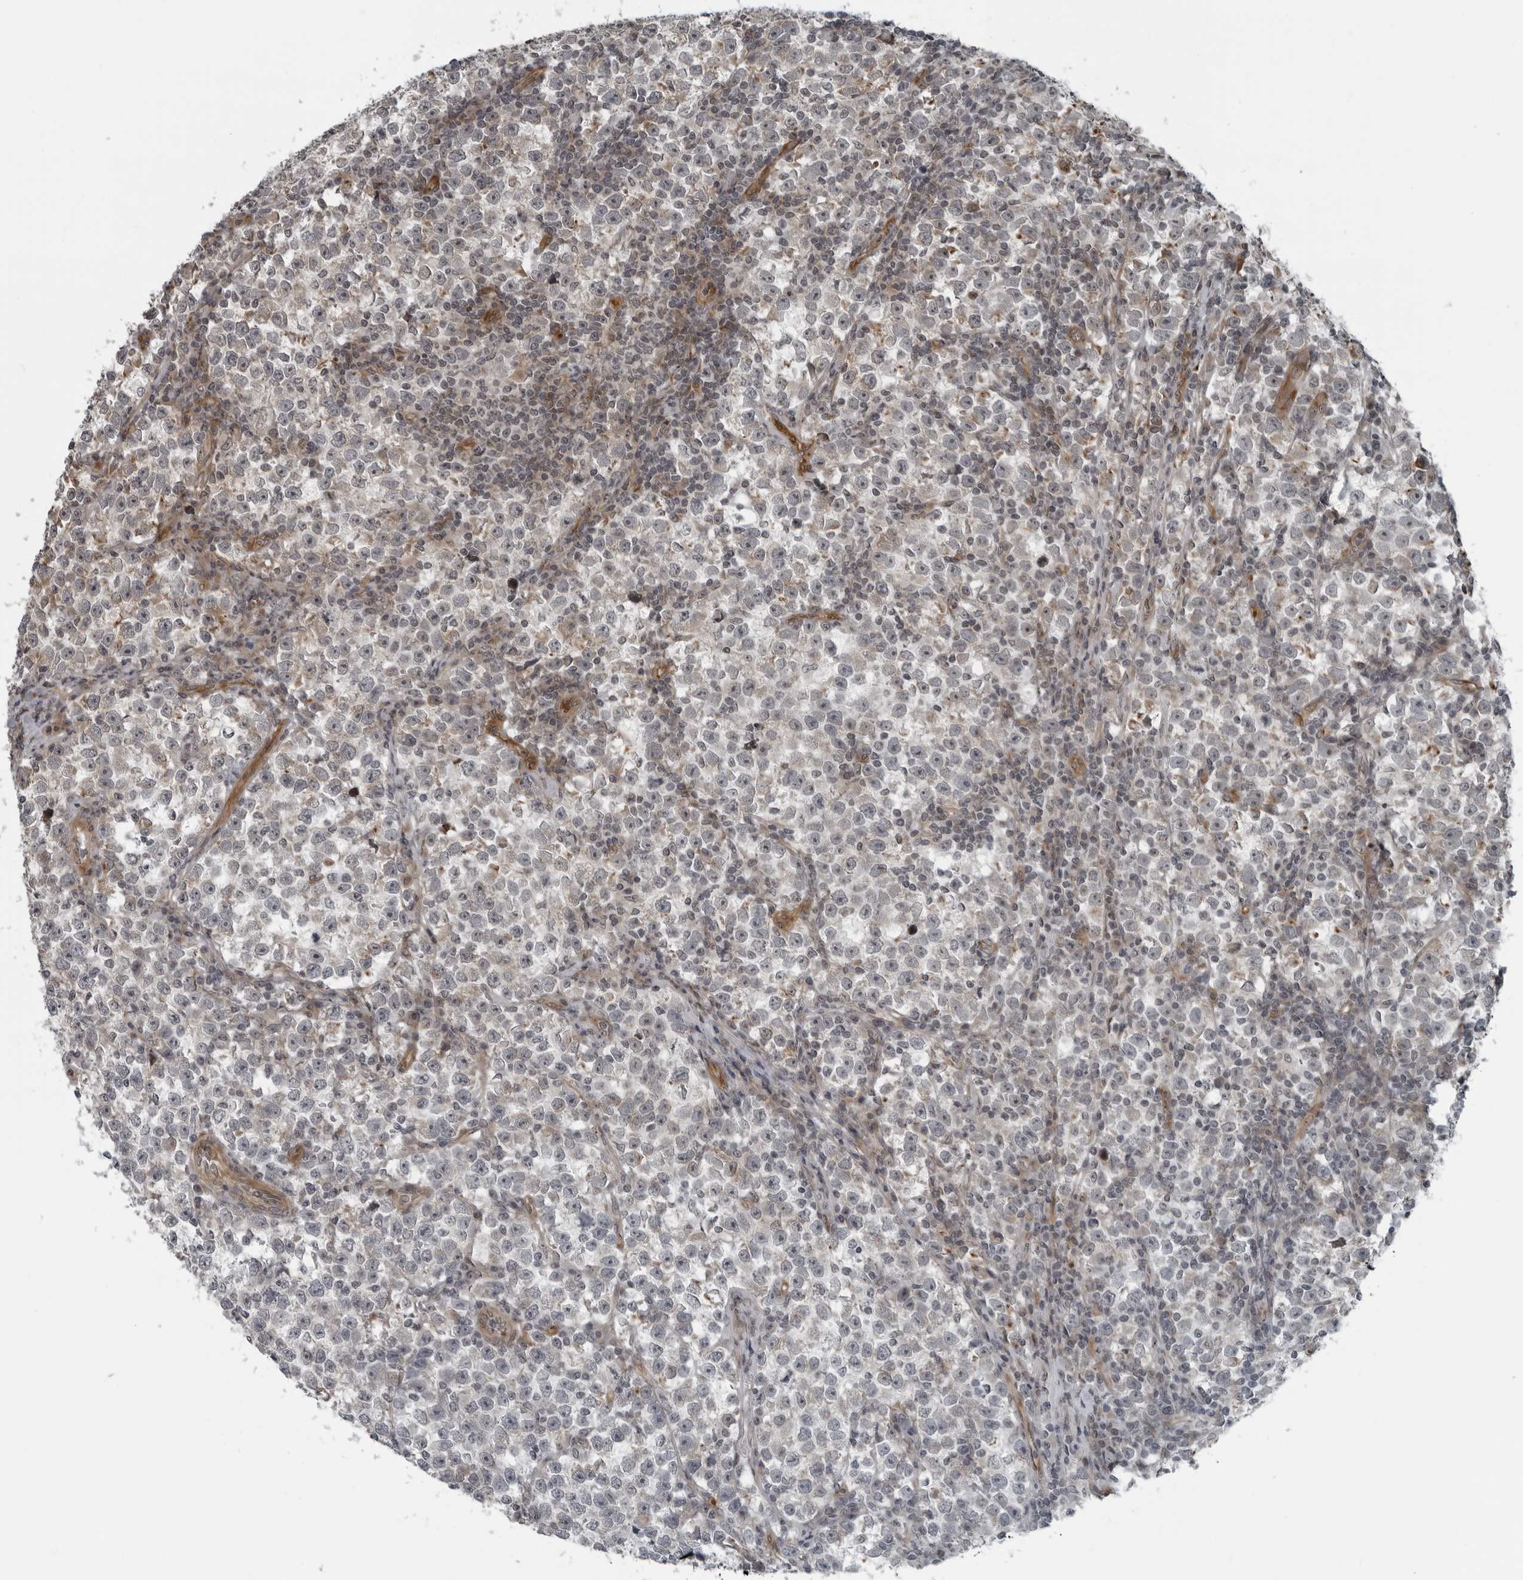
{"staining": {"intensity": "negative", "quantity": "none", "location": "none"}, "tissue": "testis cancer", "cell_type": "Tumor cells", "image_type": "cancer", "snomed": [{"axis": "morphology", "description": "Normal tissue, NOS"}, {"axis": "morphology", "description": "Seminoma, NOS"}, {"axis": "topography", "description": "Testis"}], "caption": "Immunohistochemical staining of testis cancer shows no significant staining in tumor cells.", "gene": "FAM102B", "patient": {"sex": "male", "age": 43}}